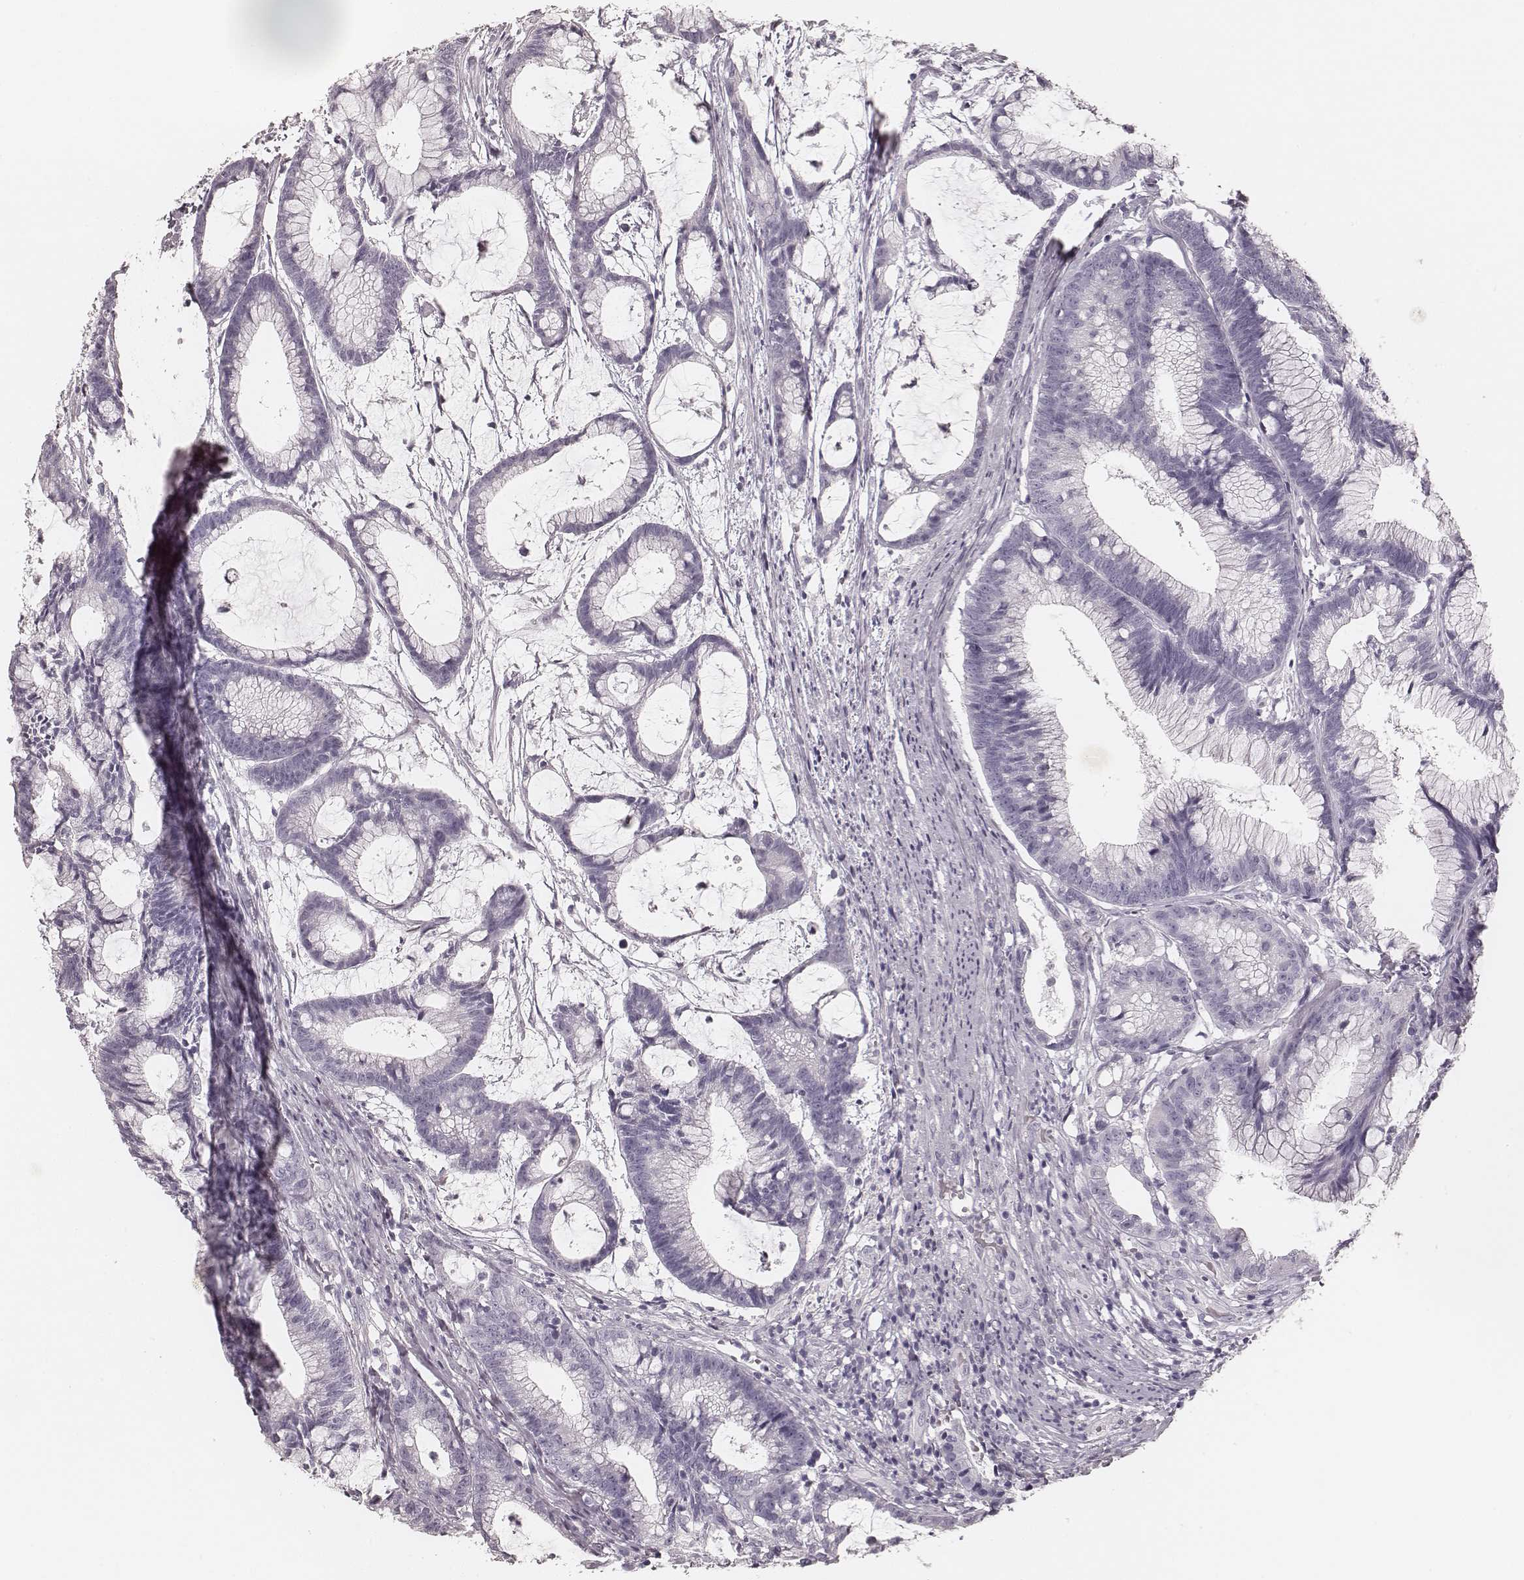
{"staining": {"intensity": "negative", "quantity": "none", "location": "none"}, "tissue": "colorectal cancer", "cell_type": "Tumor cells", "image_type": "cancer", "snomed": [{"axis": "morphology", "description": "Adenocarcinoma, NOS"}, {"axis": "topography", "description": "Colon"}], "caption": "Micrograph shows no significant protein positivity in tumor cells of adenocarcinoma (colorectal).", "gene": "KRT82", "patient": {"sex": "female", "age": 78}}